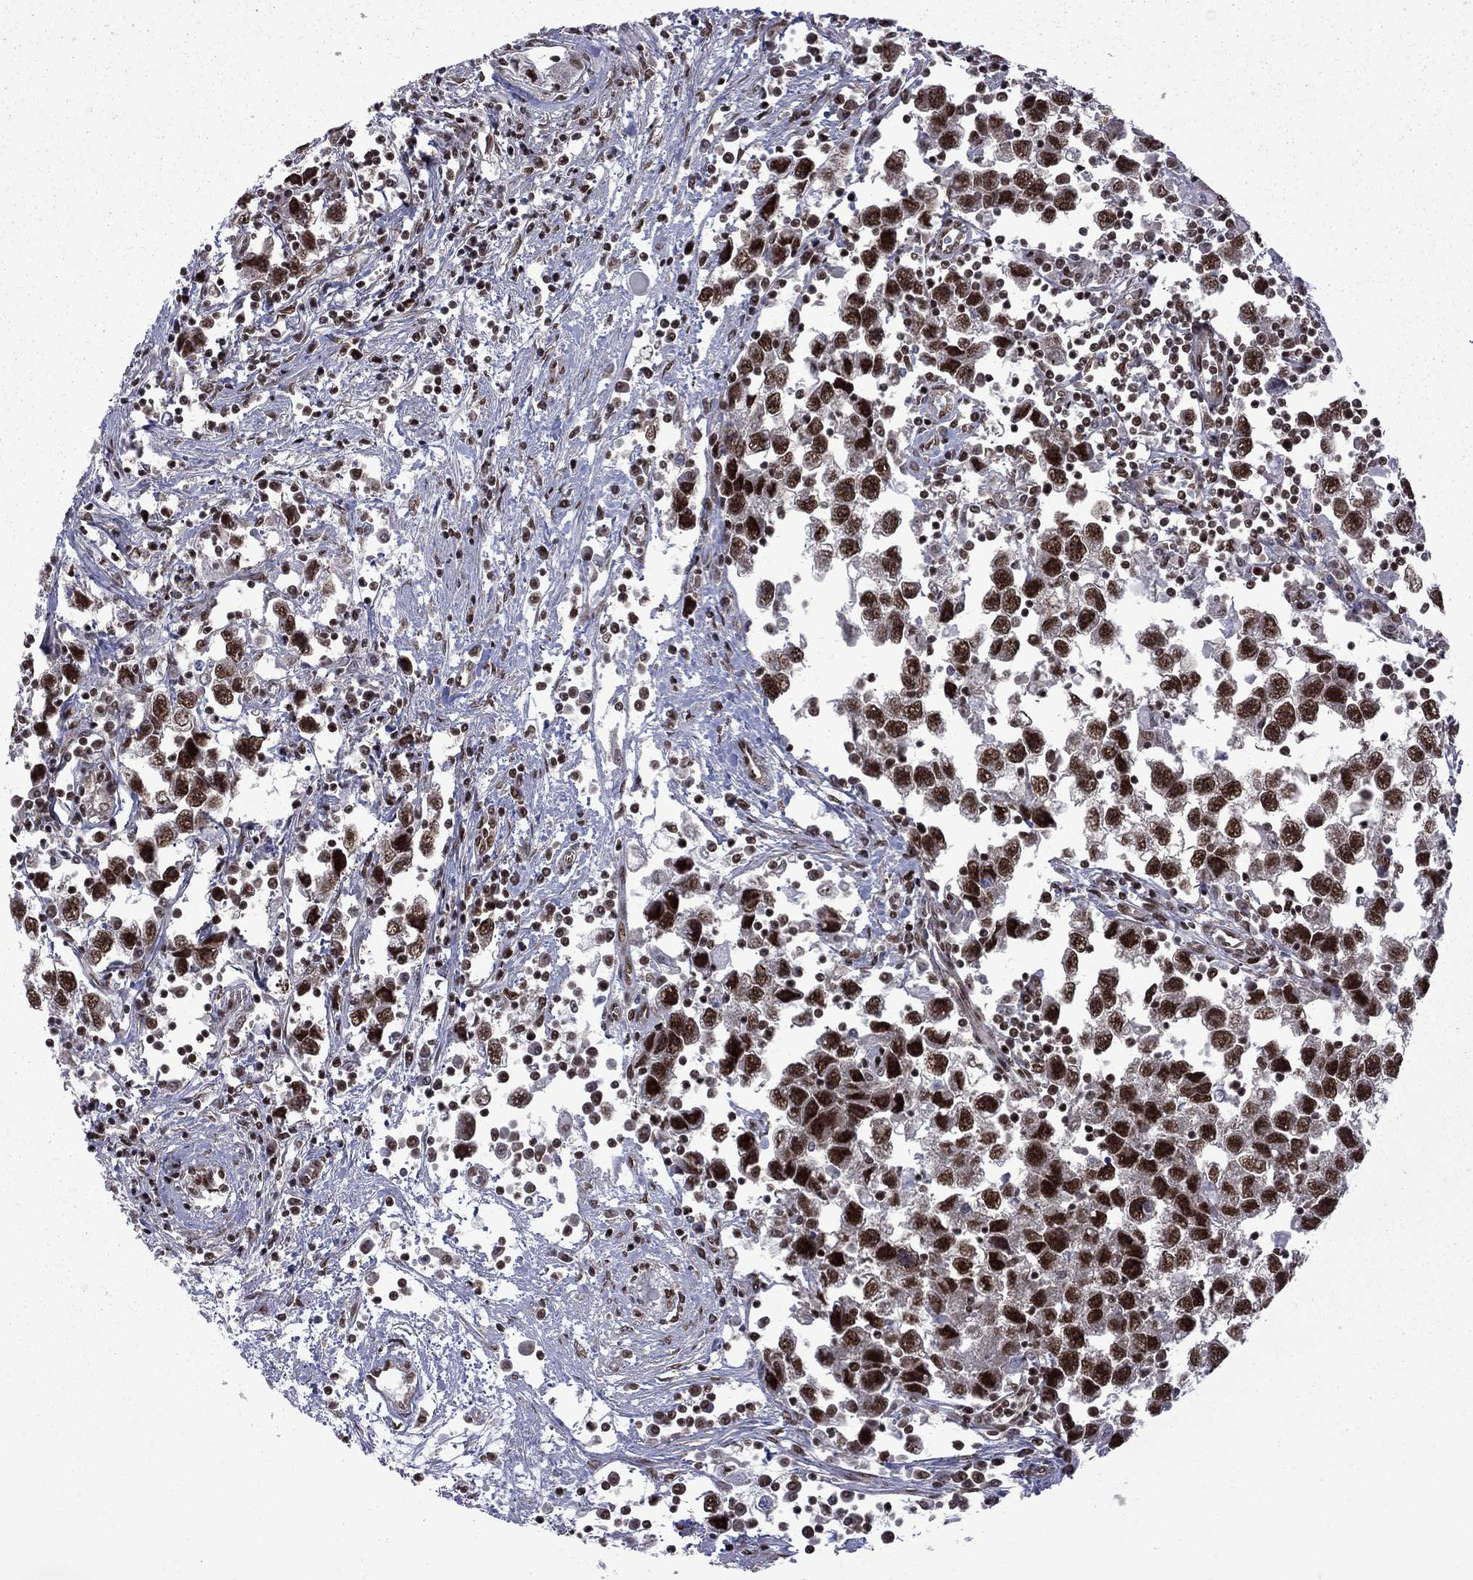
{"staining": {"intensity": "strong", "quantity": ">75%", "location": "nuclear"}, "tissue": "testis cancer", "cell_type": "Tumor cells", "image_type": "cancer", "snomed": [{"axis": "morphology", "description": "Seminoma, NOS"}, {"axis": "topography", "description": "Testis"}], "caption": "About >75% of tumor cells in human testis cancer reveal strong nuclear protein expression as visualized by brown immunohistochemical staining.", "gene": "MED25", "patient": {"sex": "male", "age": 30}}